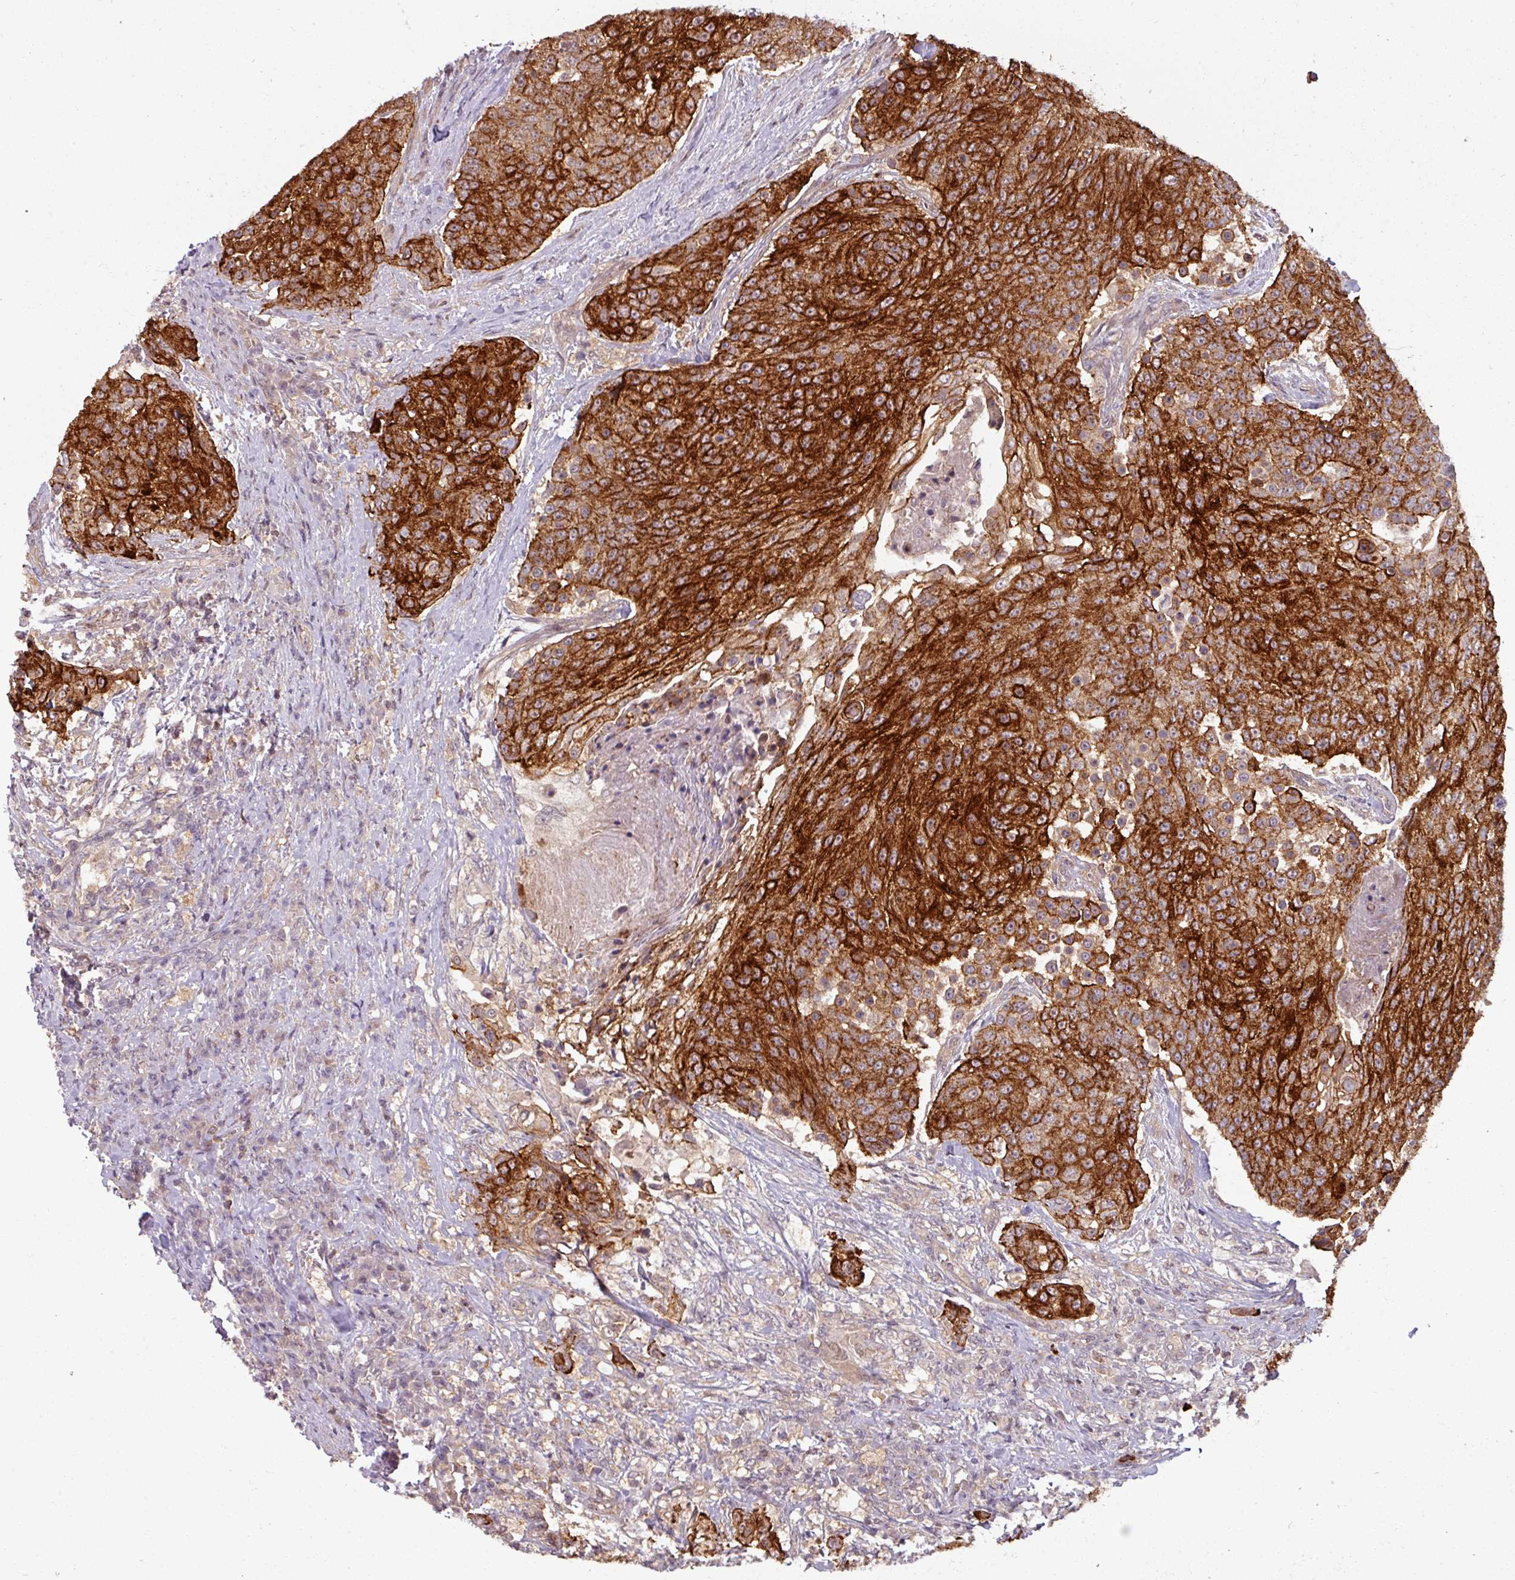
{"staining": {"intensity": "strong", "quantity": ">75%", "location": "cytoplasmic/membranous"}, "tissue": "urothelial cancer", "cell_type": "Tumor cells", "image_type": "cancer", "snomed": [{"axis": "morphology", "description": "Urothelial carcinoma, High grade"}, {"axis": "topography", "description": "Urinary bladder"}], "caption": "Urothelial cancer stained with DAB (3,3'-diaminobenzidine) immunohistochemistry (IHC) reveals high levels of strong cytoplasmic/membranous staining in about >75% of tumor cells.", "gene": "TUSC3", "patient": {"sex": "female", "age": 63}}